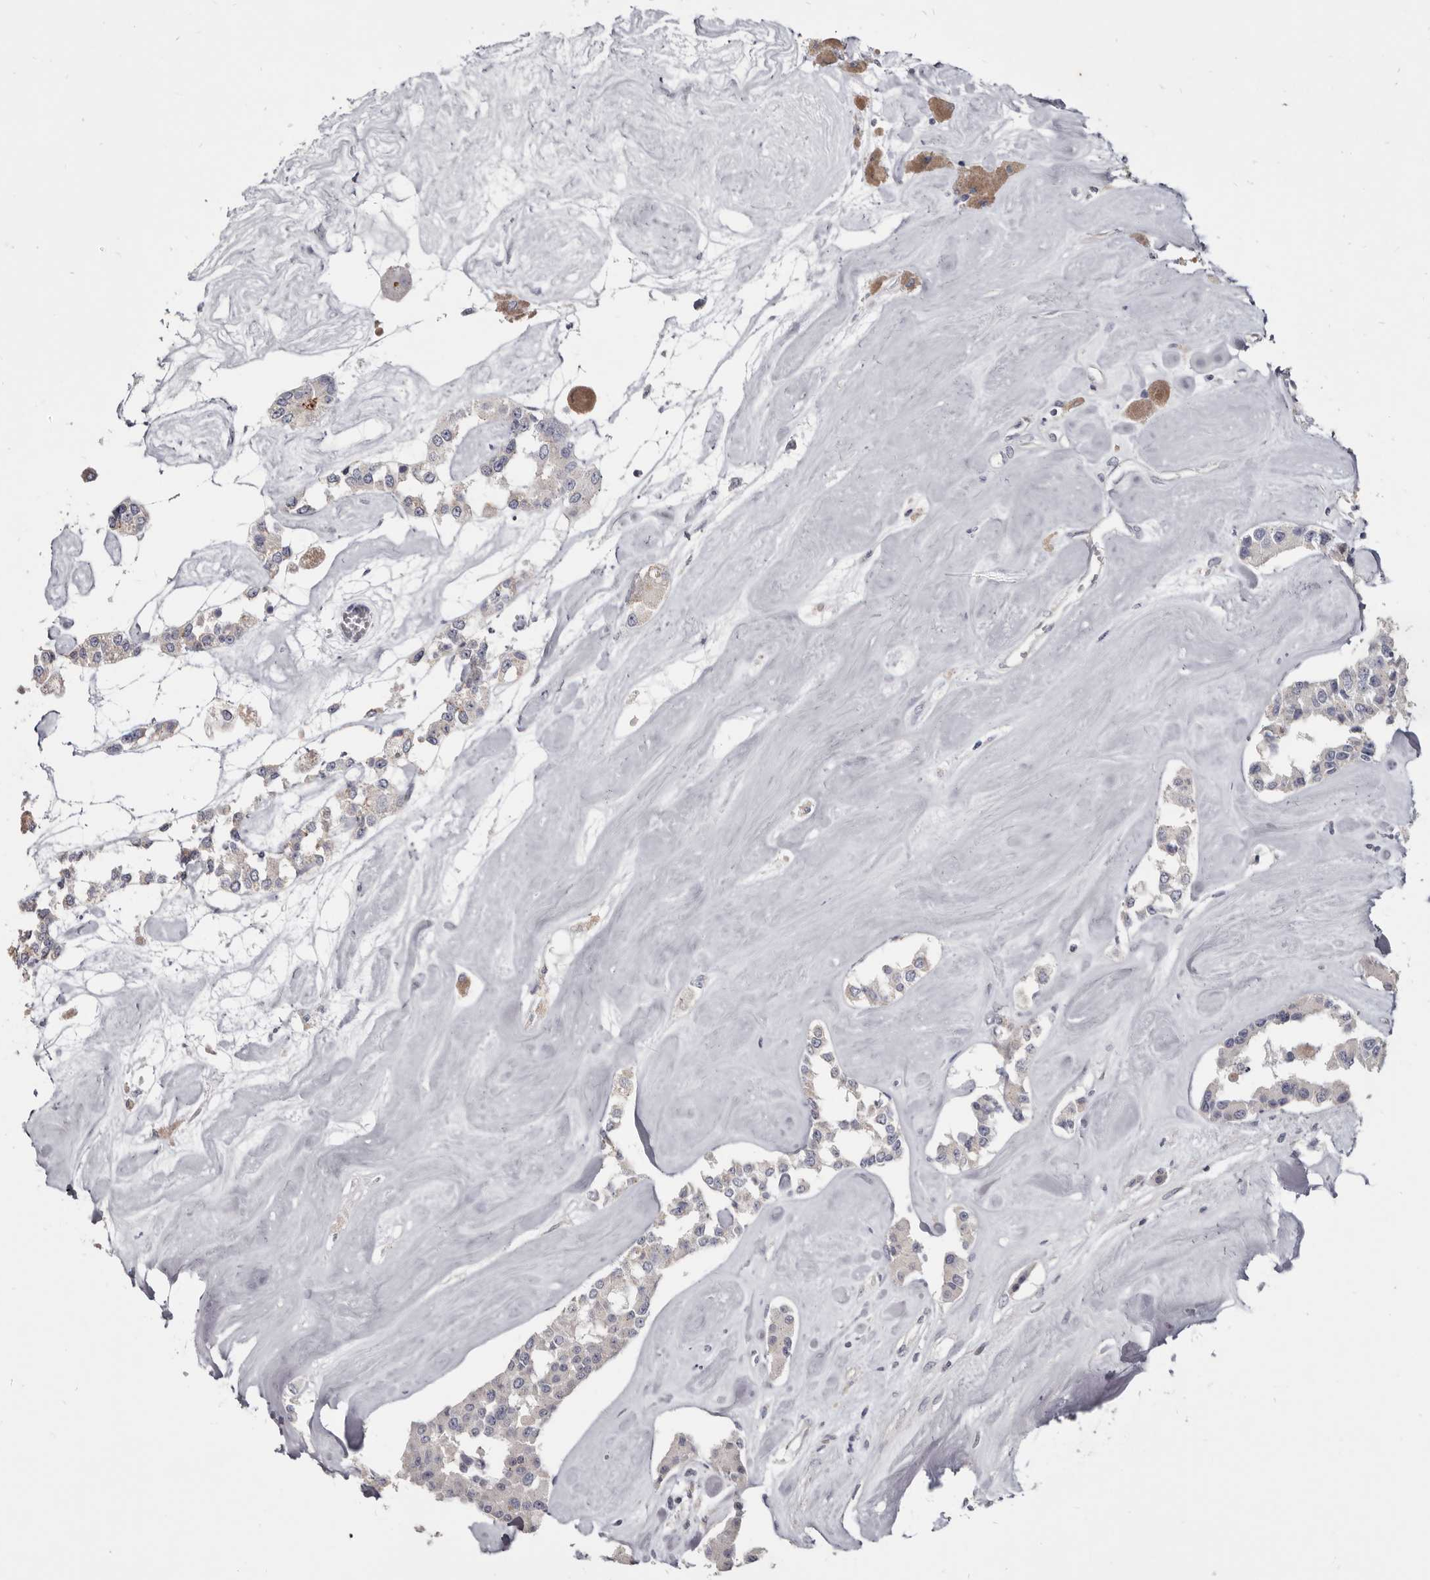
{"staining": {"intensity": "negative", "quantity": "none", "location": "none"}, "tissue": "carcinoid", "cell_type": "Tumor cells", "image_type": "cancer", "snomed": [{"axis": "morphology", "description": "Carcinoid, malignant, NOS"}, {"axis": "topography", "description": "Pancreas"}], "caption": "Immunohistochemistry of human carcinoid (malignant) exhibits no staining in tumor cells.", "gene": "CGN", "patient": {"sex": "male", "age": 41}}